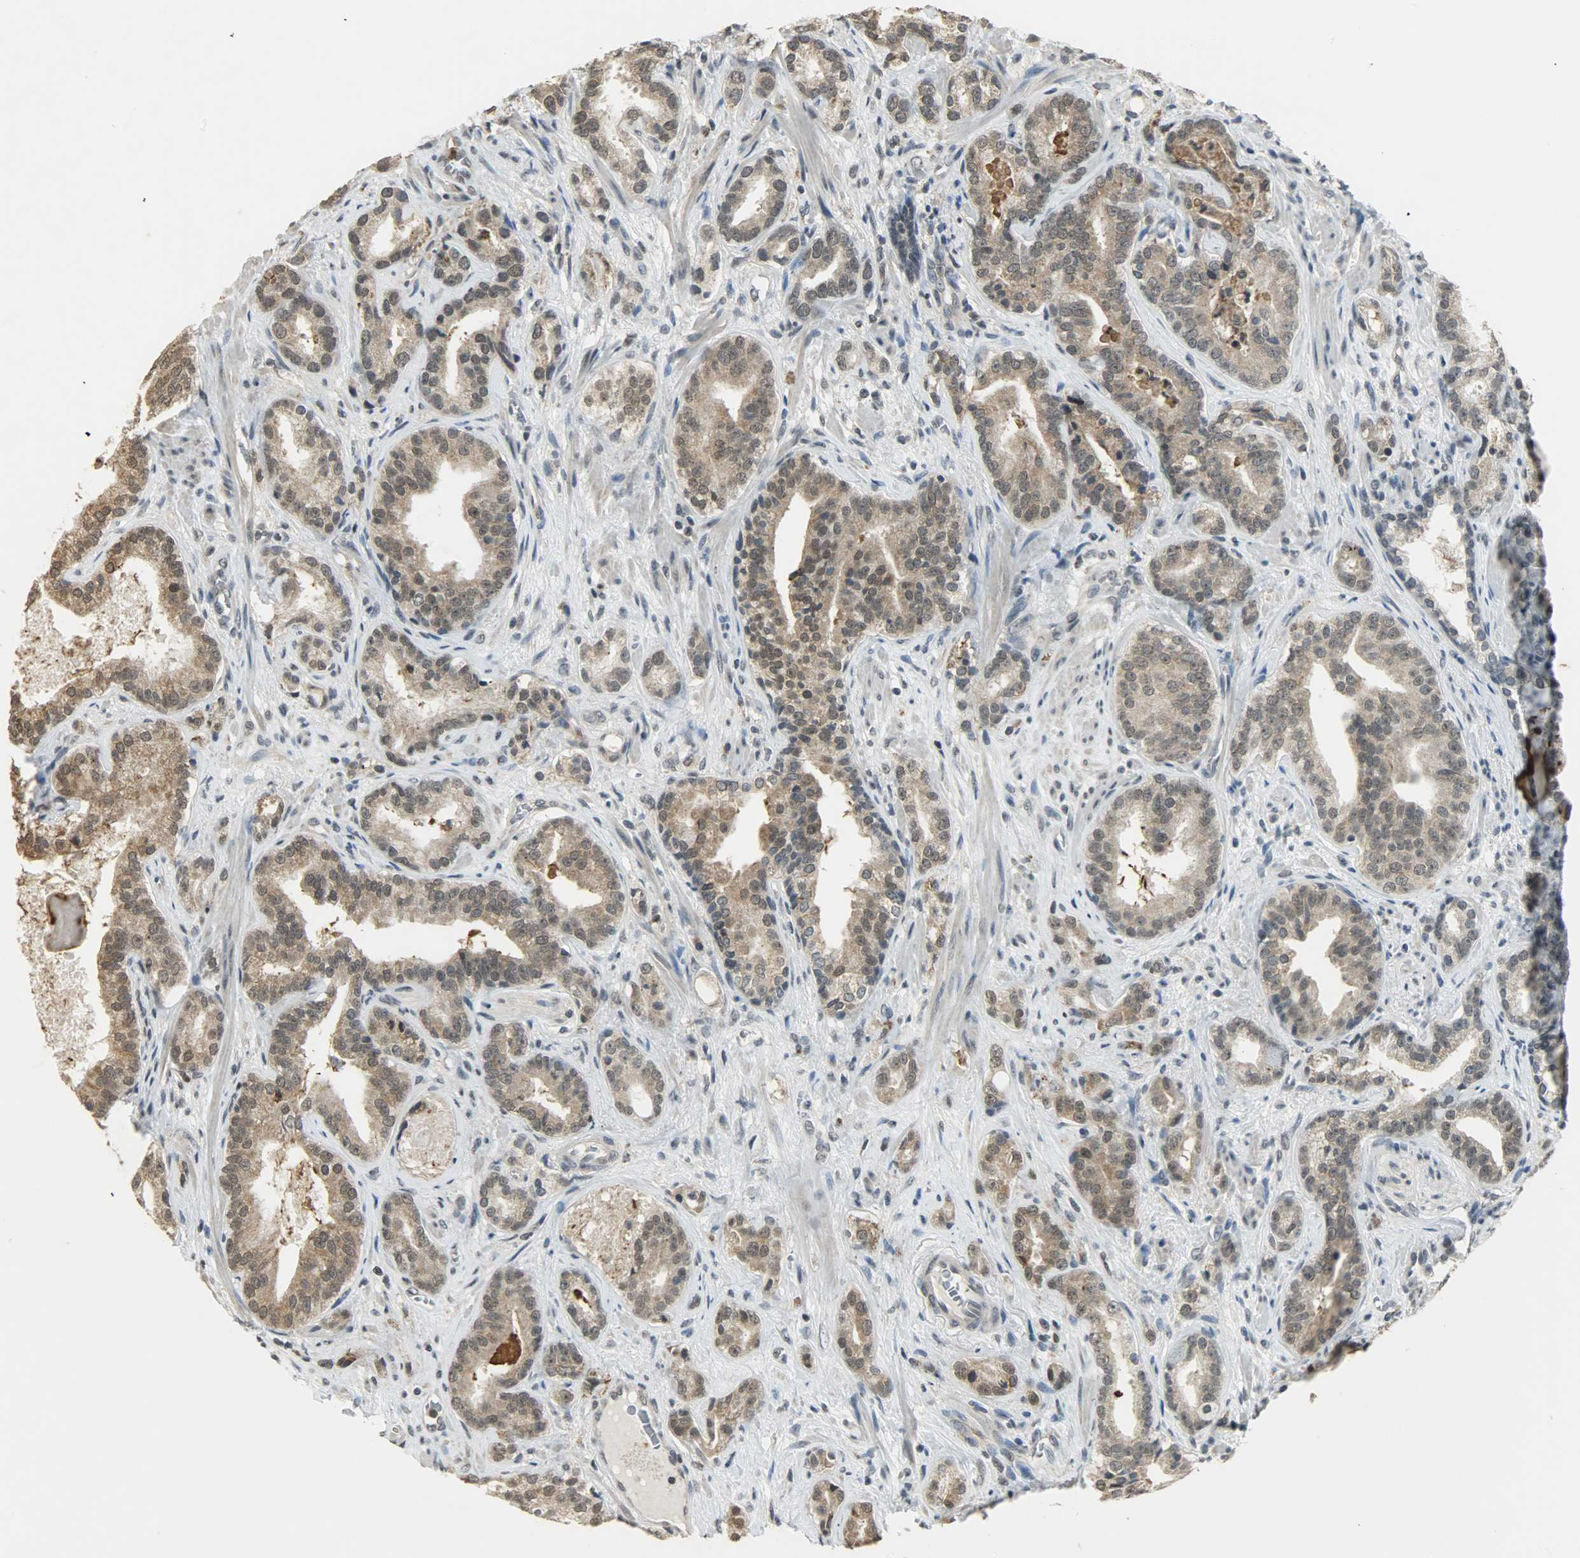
{"staining": {"intensity": "moderate", "quantity": ">75%", "location": "cytoplasmic/membranous"}, "tissue": "prostate cancer", "cell_type": "Tumor cells", "image_type": "cancer", "snomed": [{"axis": "morphology", "description": "Adenocarcinoma, Low grade"}, {"axis": "topography", "description": "Prostate"}], "caption": "A medium amount of moderate cytoplasmic/membranous staining is appreciated in approximately >75% of tumor cells in prostate adenocarcinoma (low-grade) tissue.", "gene": "SMARCA5", "patient": {"sex": "male", "age": 63}}